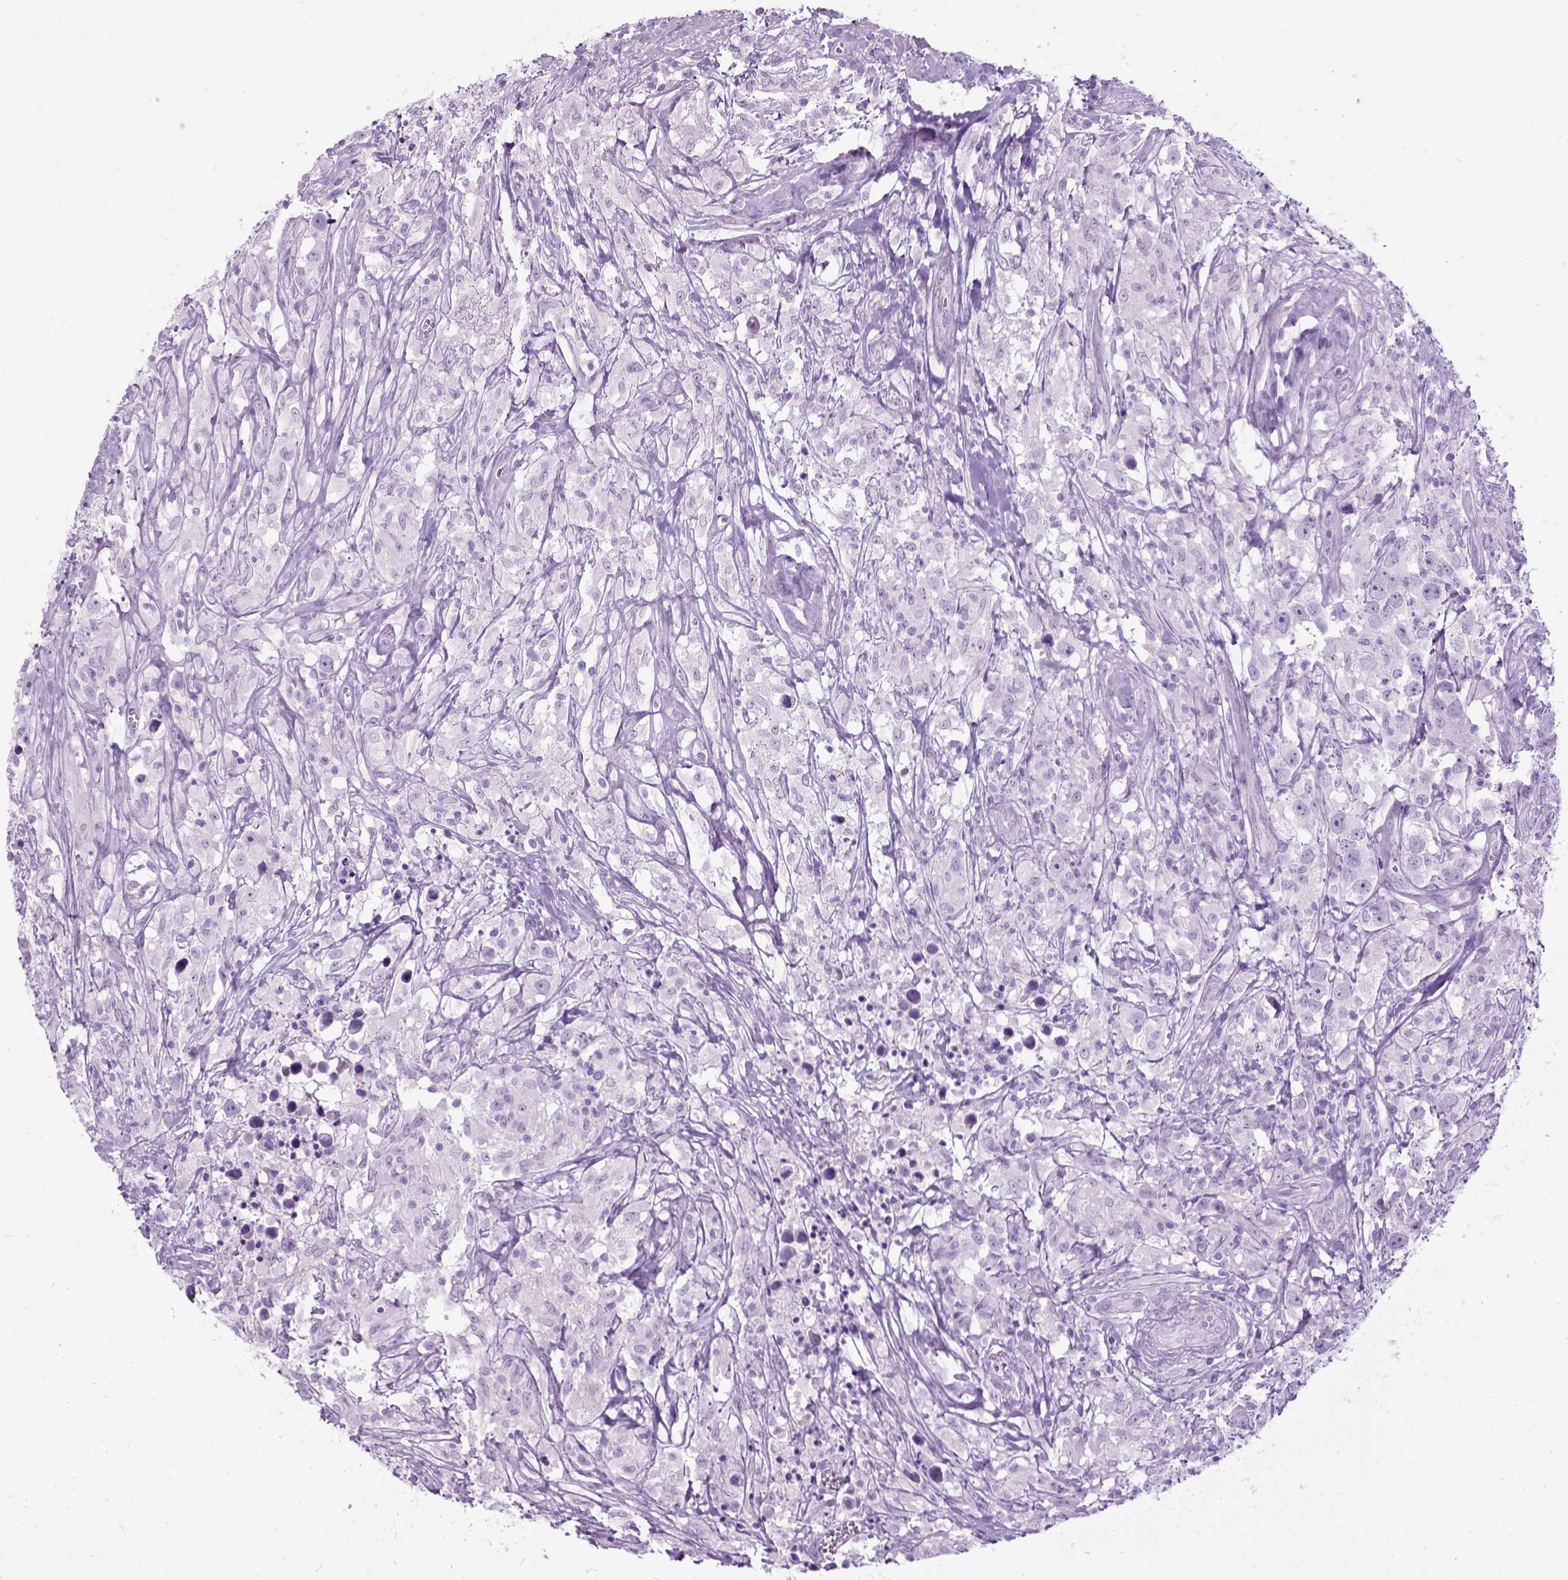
{"staining": {"intensity": "negative", "quantity": "none", "location": "none"}, "tissue": "testis cancer", "cell_type": "Tumor cells", "image_type": "cancer", "snomed": [{"axis": "morphology", "description": "Seminoma, NOS"}, {"axis": "topography", "description": "Testis"}], "caption": "An image of testis seminoma stained for a protein displays no brown staining in tumor cells.", "gene": "AXDND1", "patient": {"sex": "male", "age": 49}}